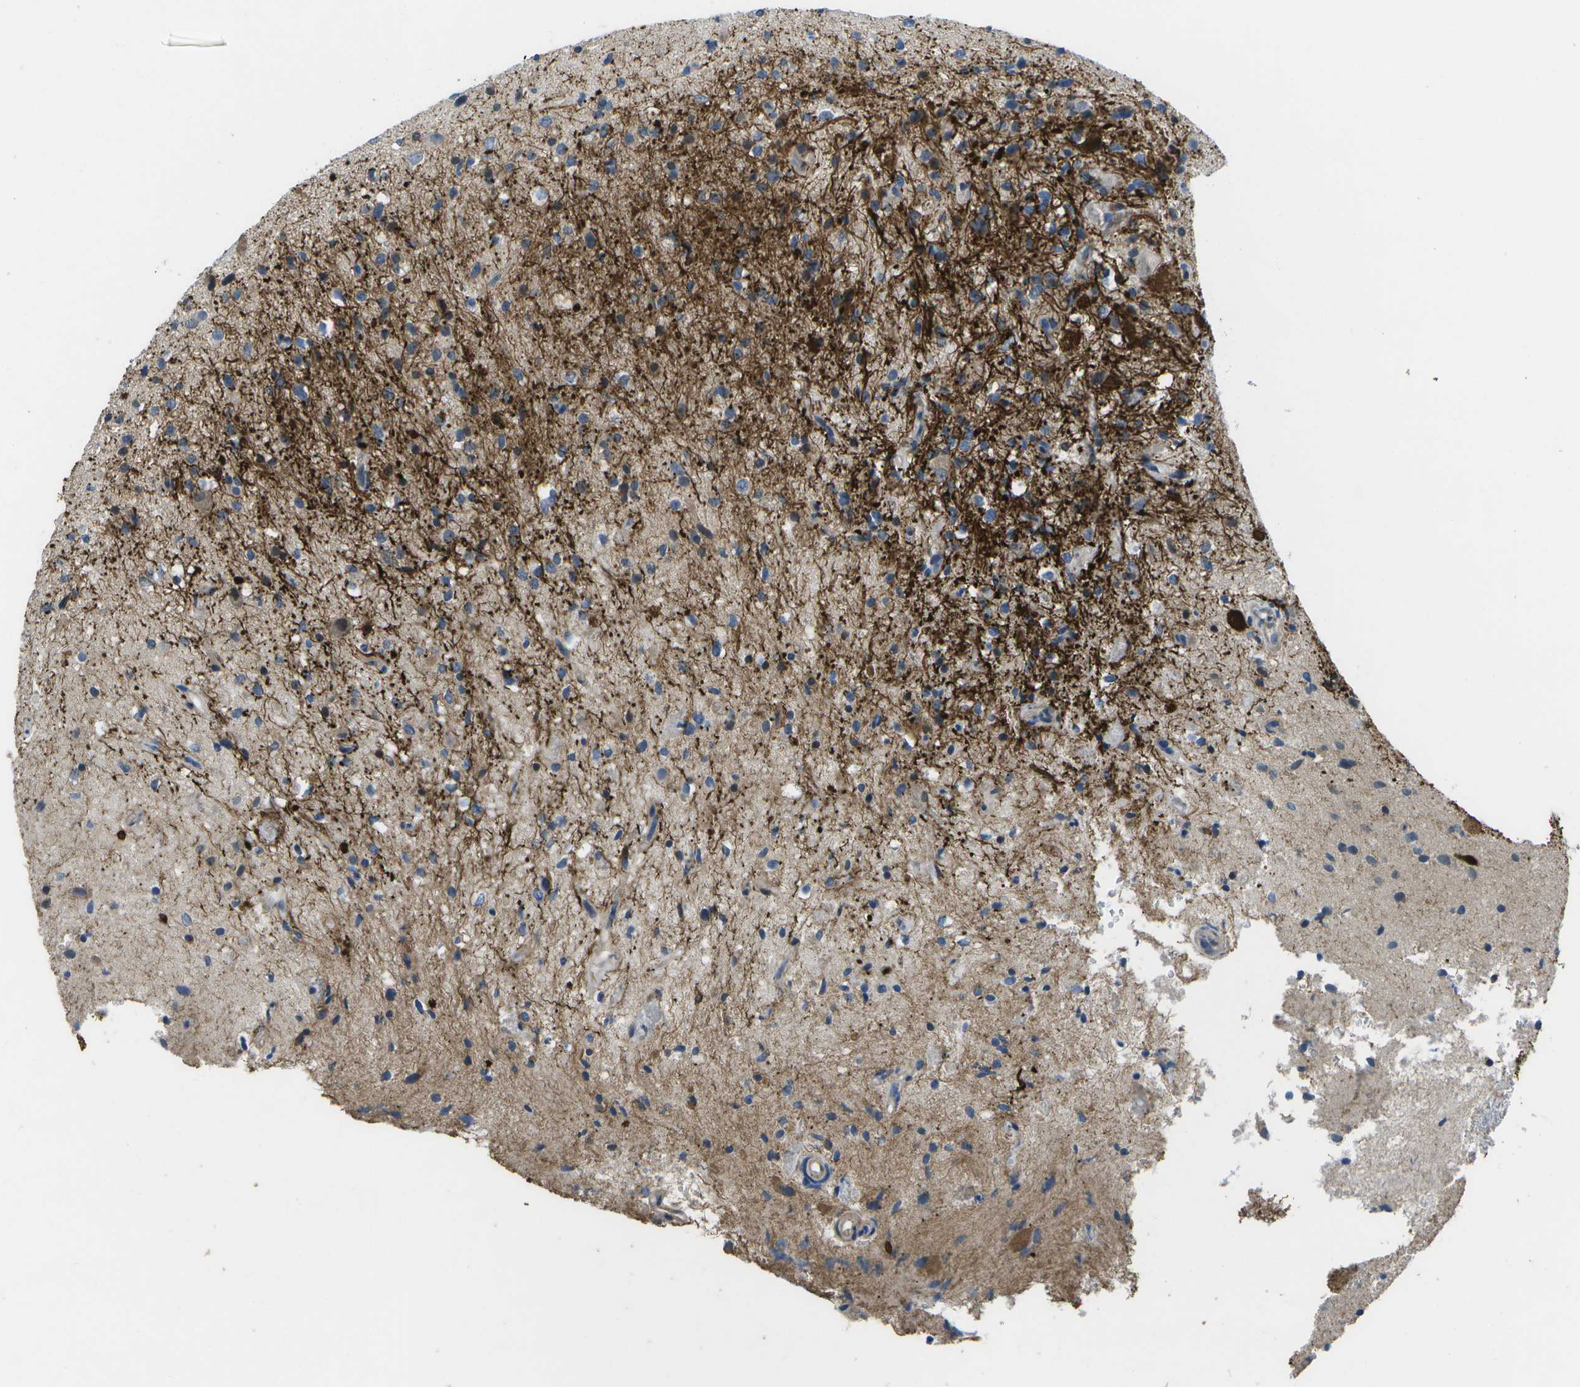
{"staining": {"intensity": "weak", "quantity": "<25%", "location": "cytoplasmic/membranous"}, "tissue": "glioma", "cell_type": "Tumor cells", "image_type": "cancer", "snomed": [{"axis": "morphology", "description": "Glioma, malignant, High grade"}, {"axis": "topography", "description": "Brain"}], "caption": "This is an immunohistochemistry (IHC) image of malignant glioma (high-grade). There is no positivity in tumor cells.", "gene": "P3H1", "patient": {"sex": "male", "age": 33}}